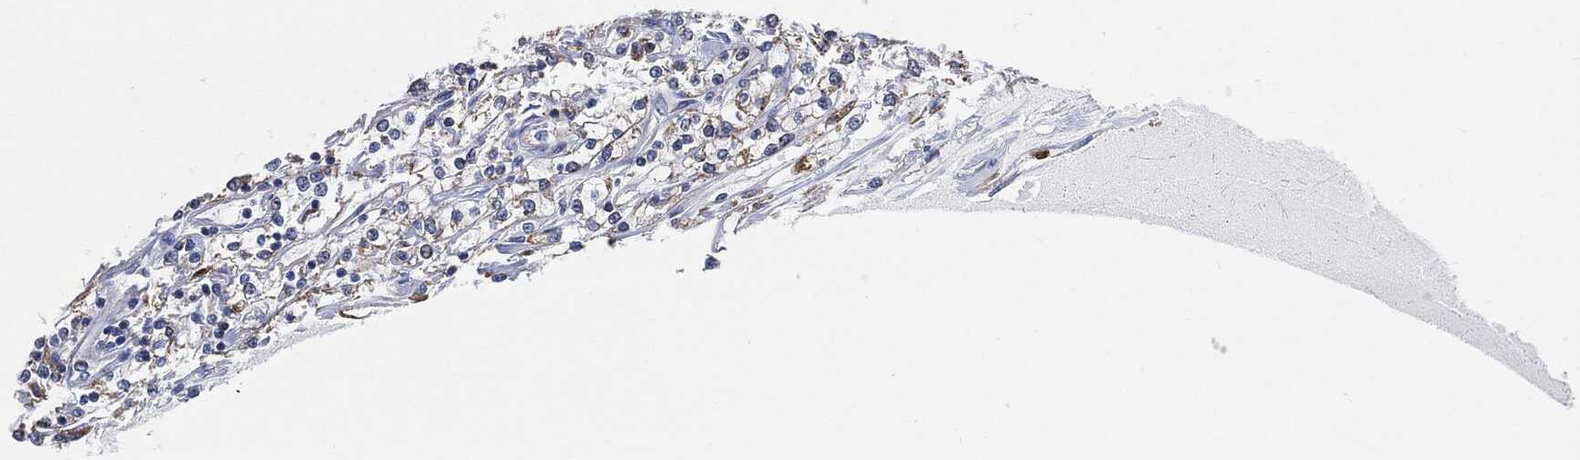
{"staining": {"intensity": "negative", "quantity": "none", "location": "none"}, "tissue": "renal cancer", "cell_type": "Tumor cells", "image_type": "cancer", "snomed": [{"axis": "morphology", "description": "Adenocarcinoma, NOS"}, {"axis": "topography", "description": "Kidney"}], "caption": "Immunohistochemistry photomicrograph of neoplastic tissue: renal cancer stained with DAB reveals no significant protein positivity in tumor cells.", "gene": "VSIG4", "patient": {"sex": "female", "age": 59}}